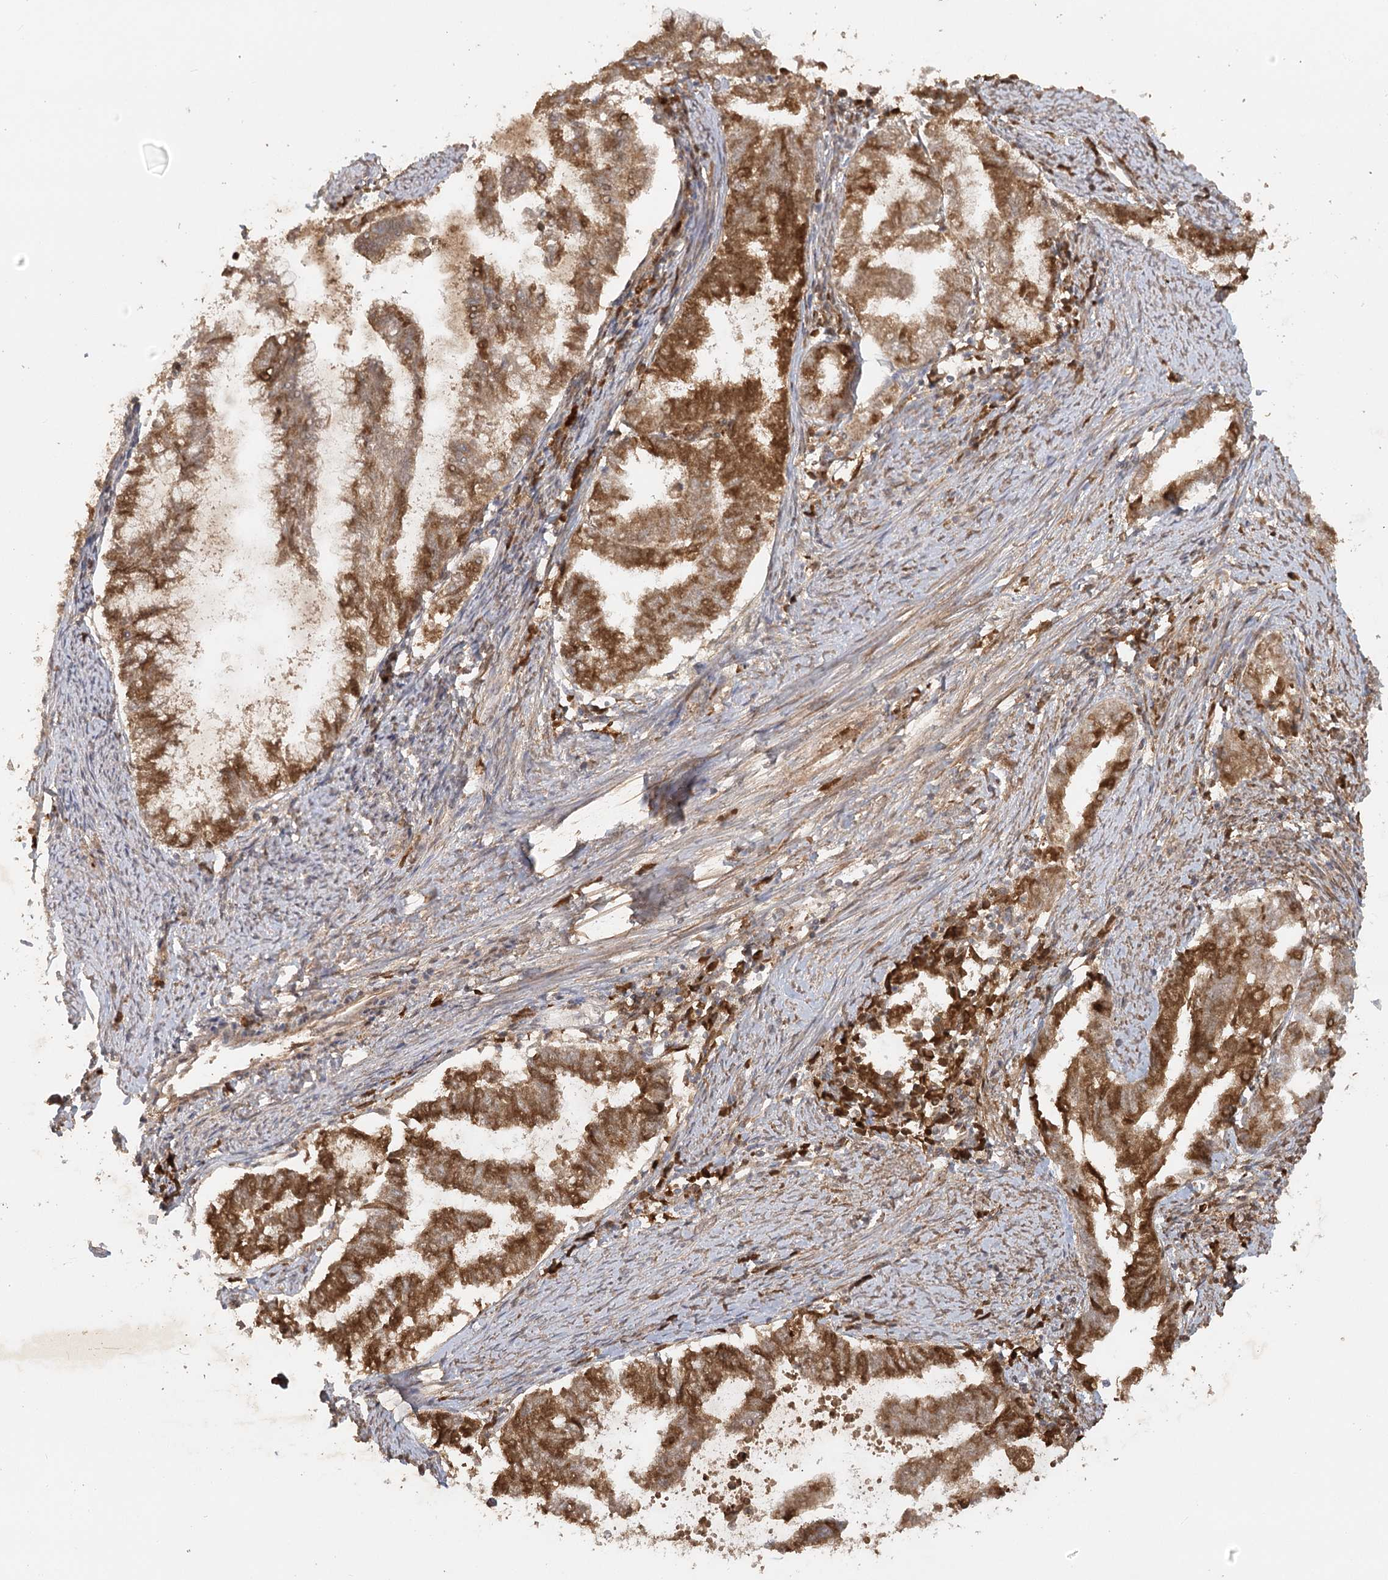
{"staining": {"intensity": "moderate", "quantity": ">75%", "location": "cytoplasmic/membranous"}, "tissue": "endometrial cancer", "cell_type": "Tumor cells", "image_type": "cancer", "snomed": [{"axis": "morphology", "description": "Adenocarcinoma, NOS"}, {"axis": "topography", "description": "Endometrium"}], "caption": "Human adenocarcinoma (endometrial) stained with a brown dye reveals moderate cytoplasmic/membranous positive positivity in about >75% of tumor cells.", "gene": "ARL13A", "patient": {"sex": "female", "age": 79}}